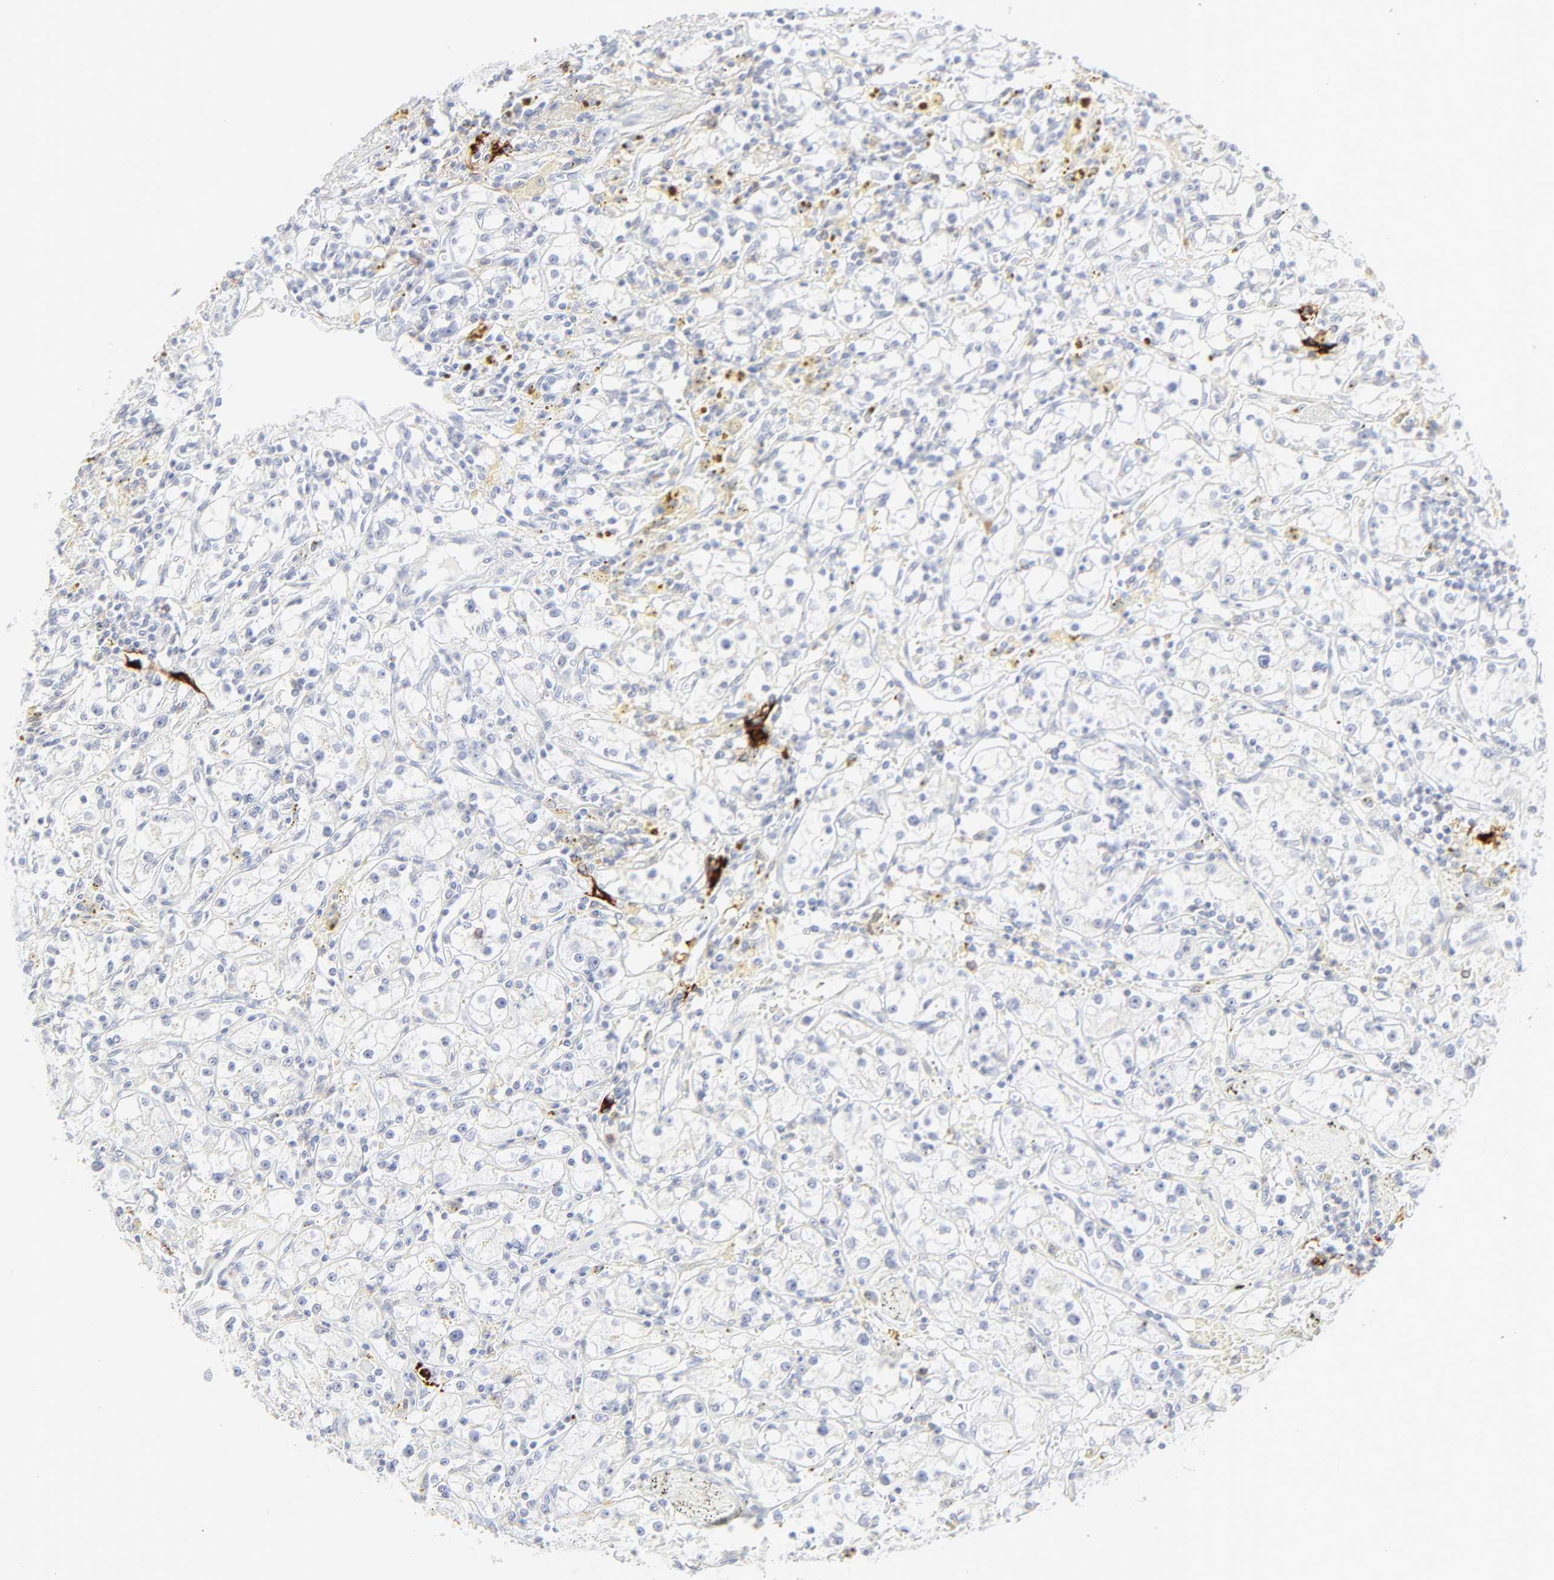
{"staining": {"intensity": "negative", "quantity": "none", "location": "none"}, "tissue": "renal cancer", "cell_type": "Tumor cells", "image_type": "cancer", "snomed": [{"axis": "morphology", "description": "Adenocarcinoma, NOS"}, {"axis": "topography", "description": "Kidney"}], "caption": "This micrograph is of renal cancer (adenocarcinoma) stained with immunohistochemistry to label a protein in brown with the nuclei are counter-stained blue. There is no positivity in tumor cells. (Immunohistochemistry, brightfield microscopy, high magnification).", "gene": "CCR7", "patient": {"sex": "male", "age": 56}}